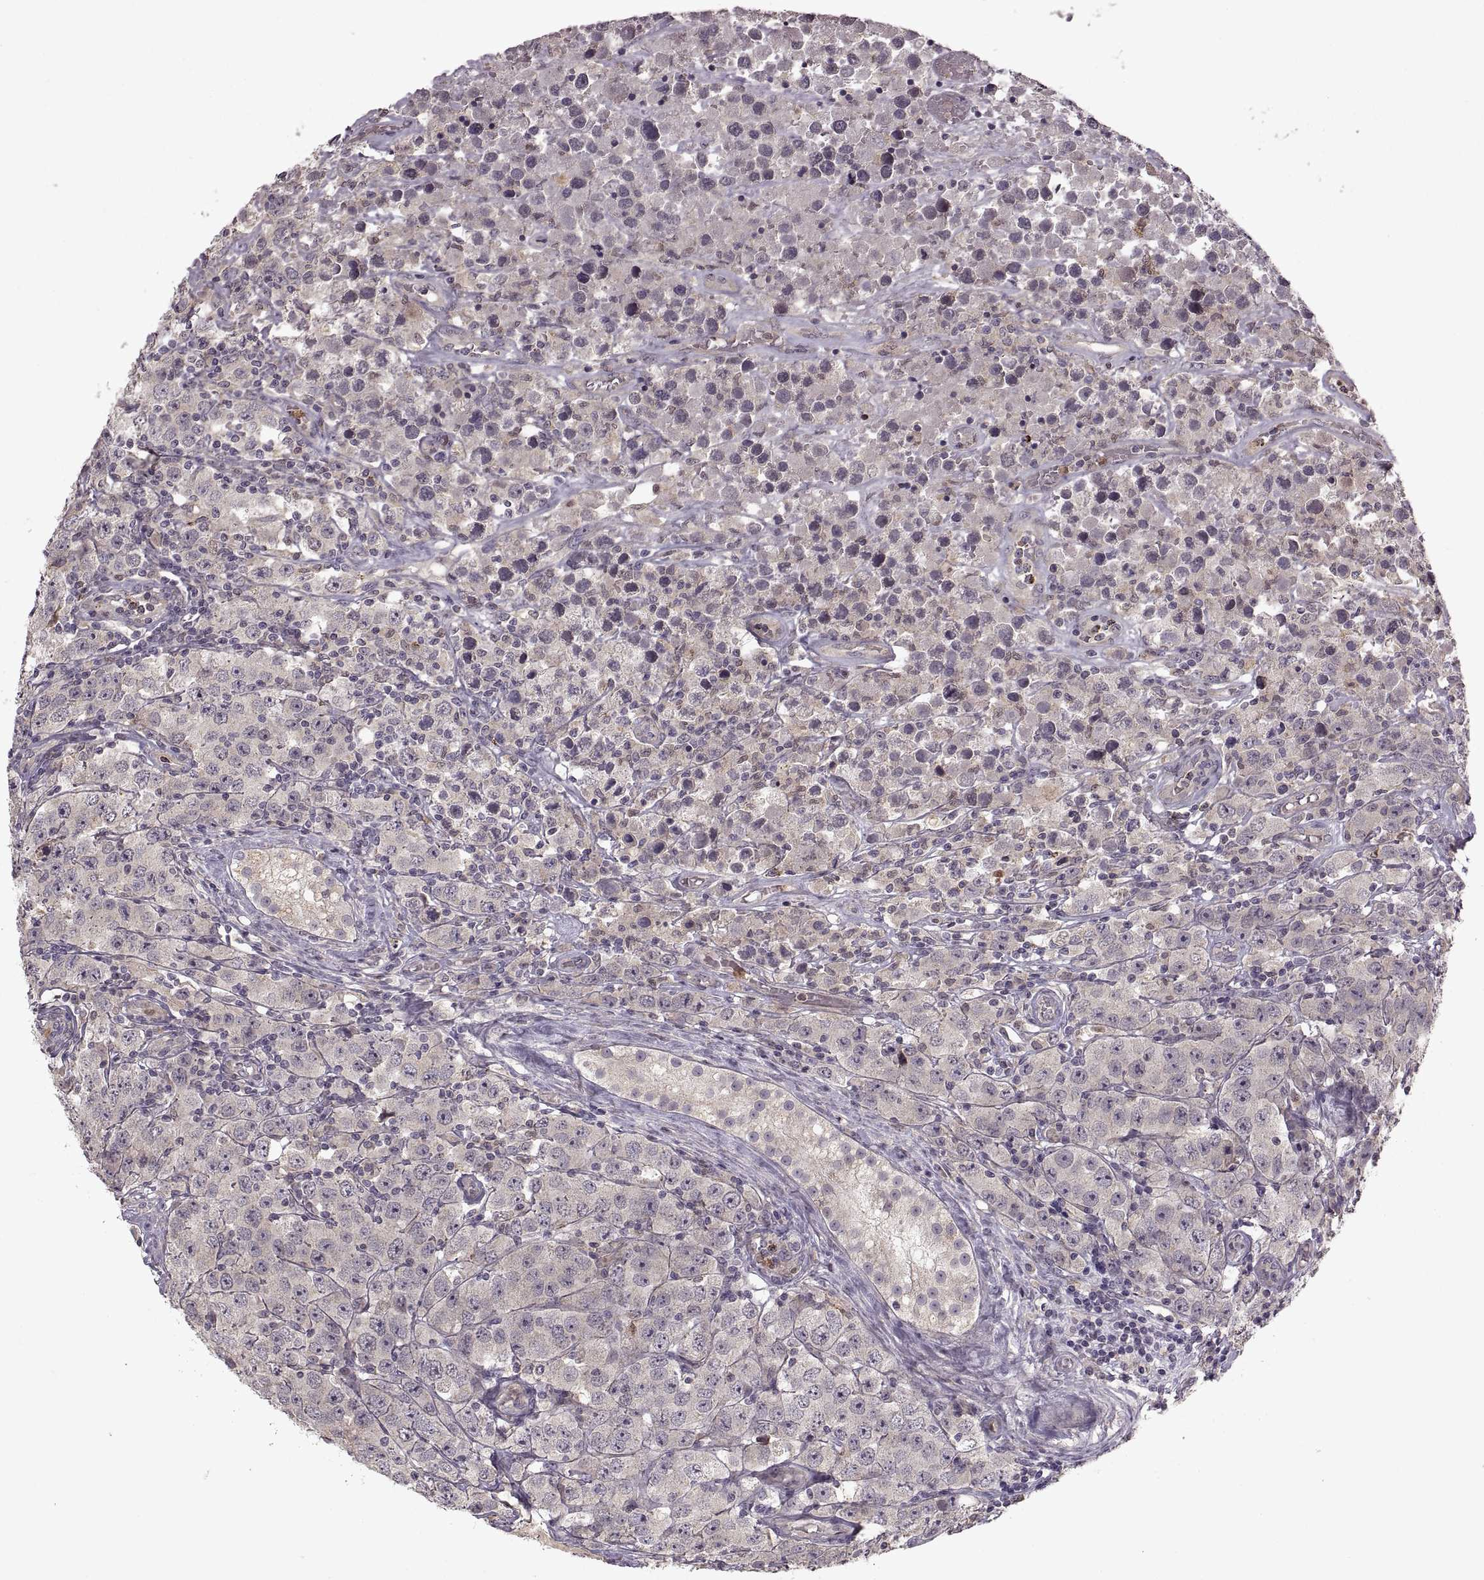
{"staining": {"intensity": "negative", "quantity": "none", "location": "none"}, "tissue": "testis cancer", "cell_type": "Tumor cells", "image_type": "cancer", "snomed": [{"axis": "morphology", "description": "Seminoma, NOS"}, {"axis": "topography", "description": "Testis"}], "caption": "Testis cancer was stained to show a protein in brown. There is no significant expression in tumor cells.", "gene": "PIERCE1", "patient": {"sex": "male", "age": 52}}